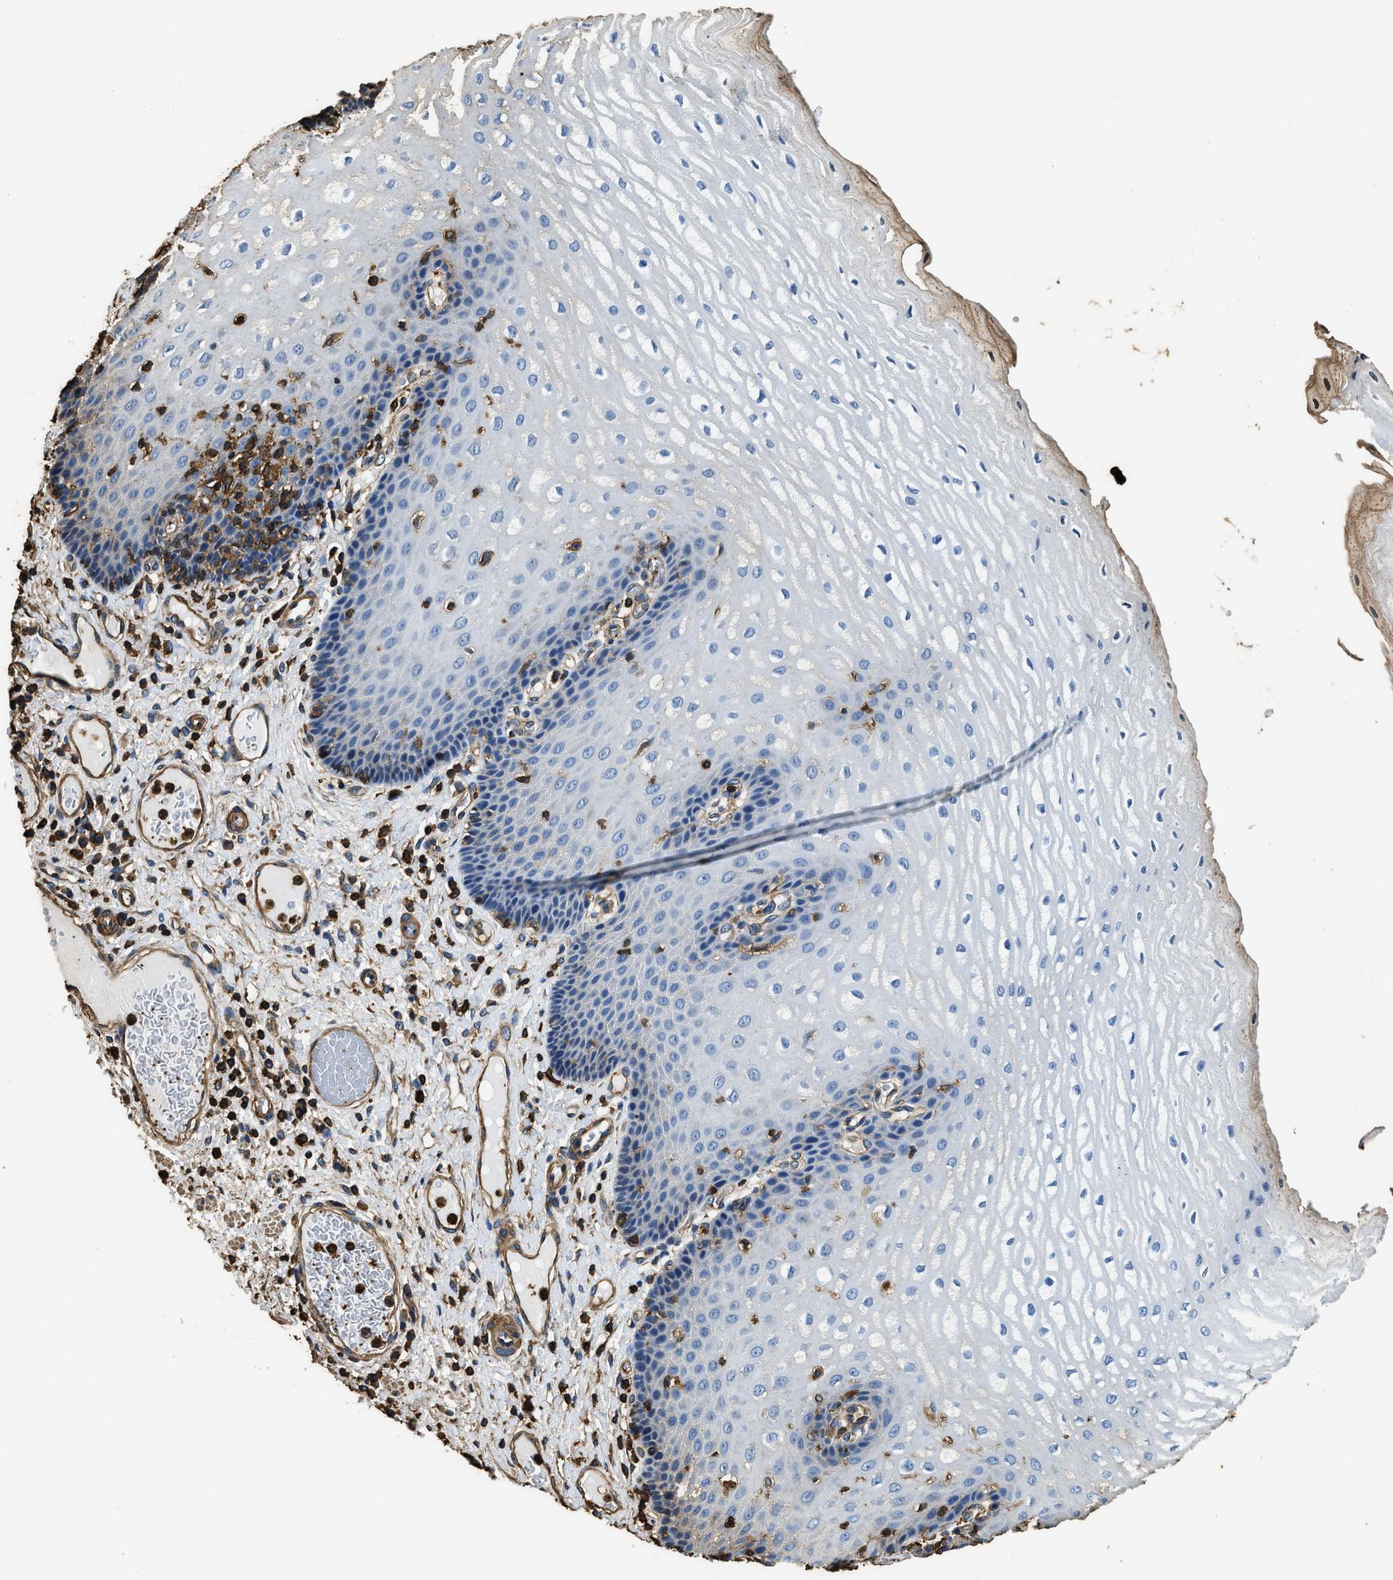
{"staining": {"intensity": "negative", "quantity": "none", "location": "none"}, "tissue": "esophagus", "cell_type": "Squamous epithelial cells", "image_type": "normal", "snomed": [{"axis": "morphology", "description": "Normal tissue, NOS"}, {"axis": "topography", "description": "Esophagus"}], "caption": "This is an immunohistochemistry (IHC) micrograph of unremarkable human esophagus. There is no expression in squamous epithelial cells.", "gene": "ACCS", "patient": {"sex": "male", "age": 54}}